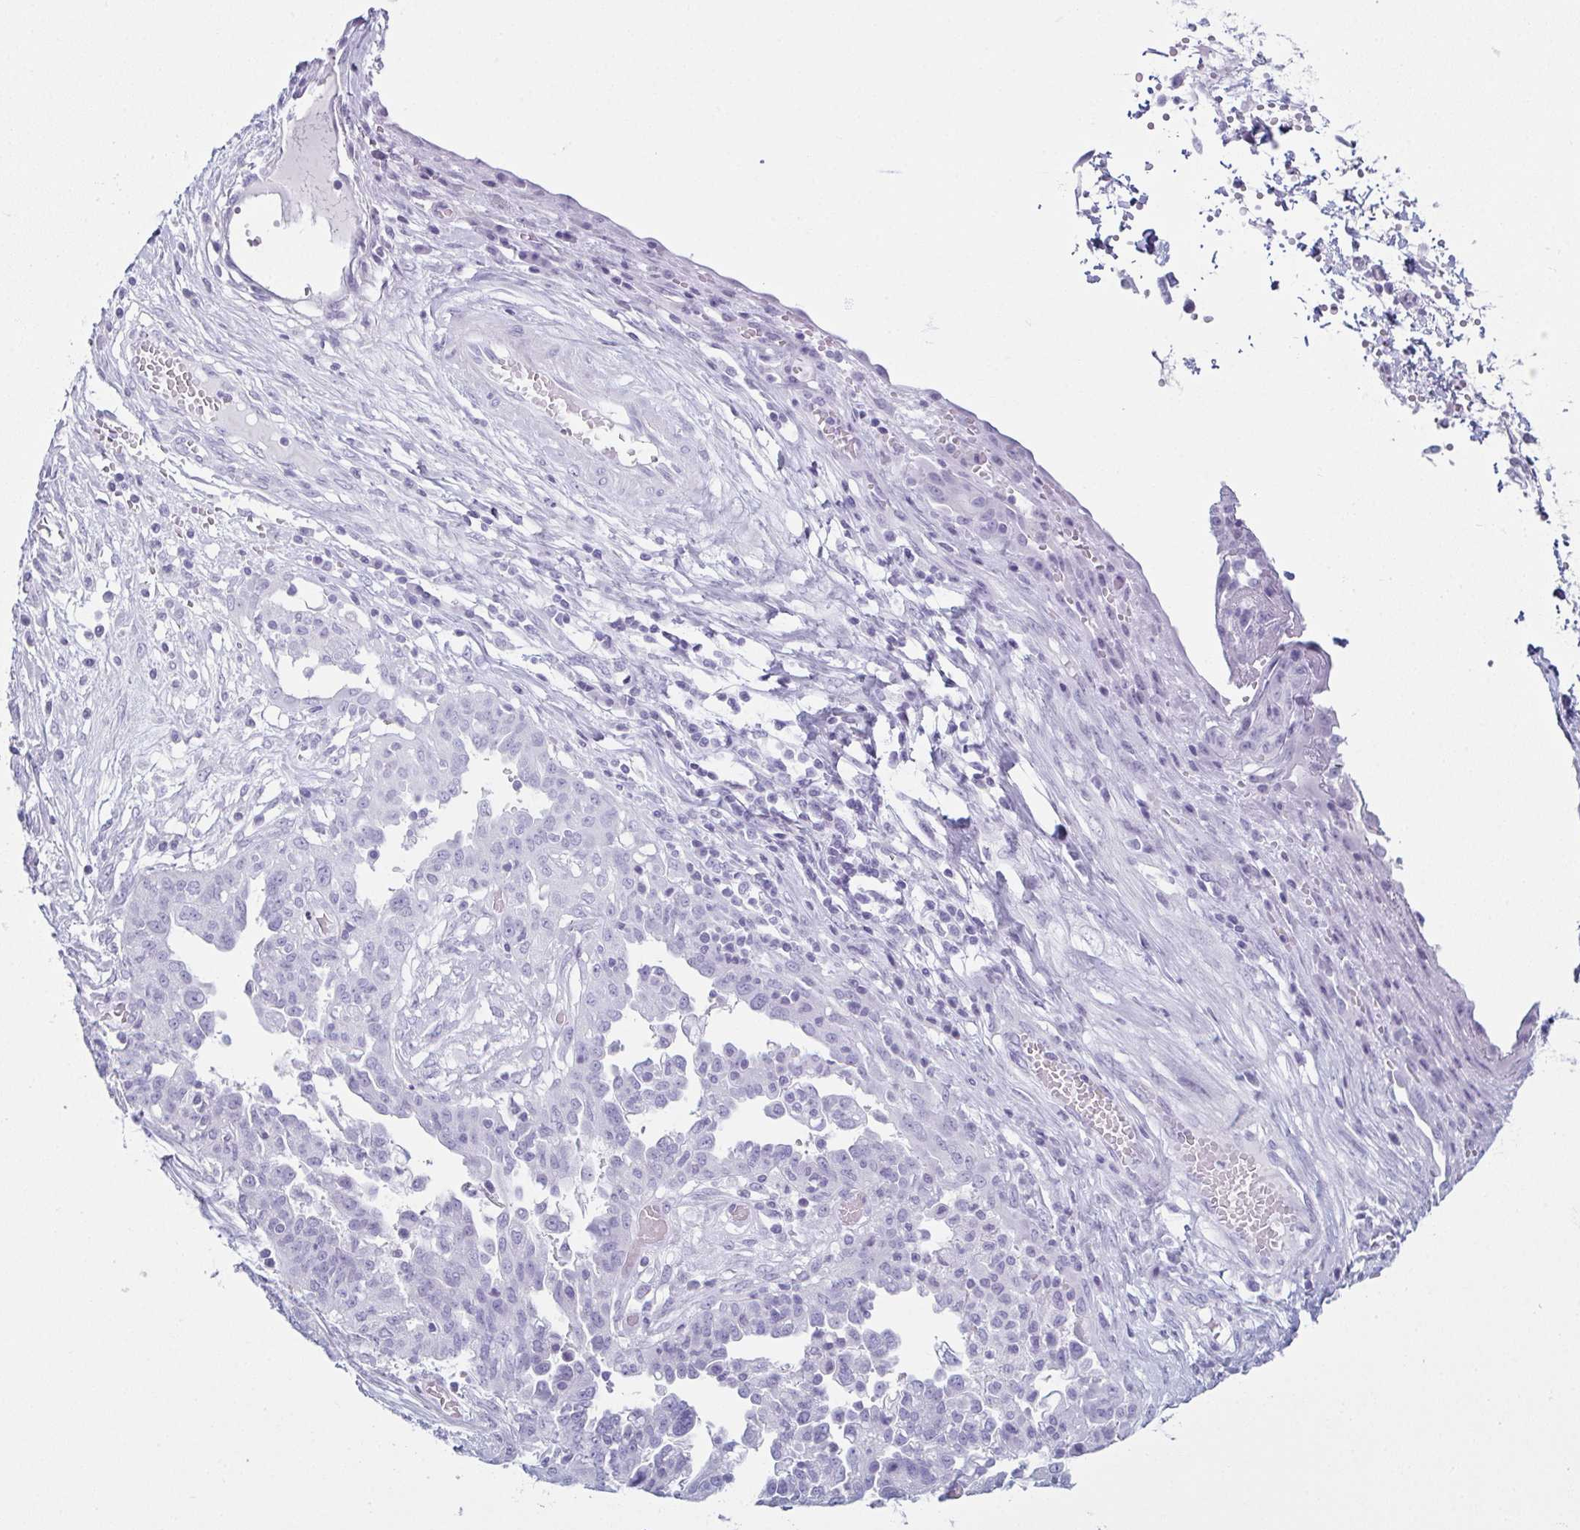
{"staining": {"intensity": "negative", "quantity": "none", "location": "none"}, "tissue": "ovarian cancer", "cell_type": "Tumor cells", "image_type": "cancer", "snomed": [{"axis": "morphology", "description": "Cystadenocarcinoma, serous, NOS"}, {"axis": "topography", "description": "Ovary"}], "caption": "There is no significant staining in tumor cells of ovarian serous cystadenocarcinoma. Brightfield microscopy of immunohistochemistry (IHC) stained with DAB (brown) and hematoxylin (blue), captured at high magnification.", "gene": "ENKUR", "patient": {"sex": "female", "age": 67}}